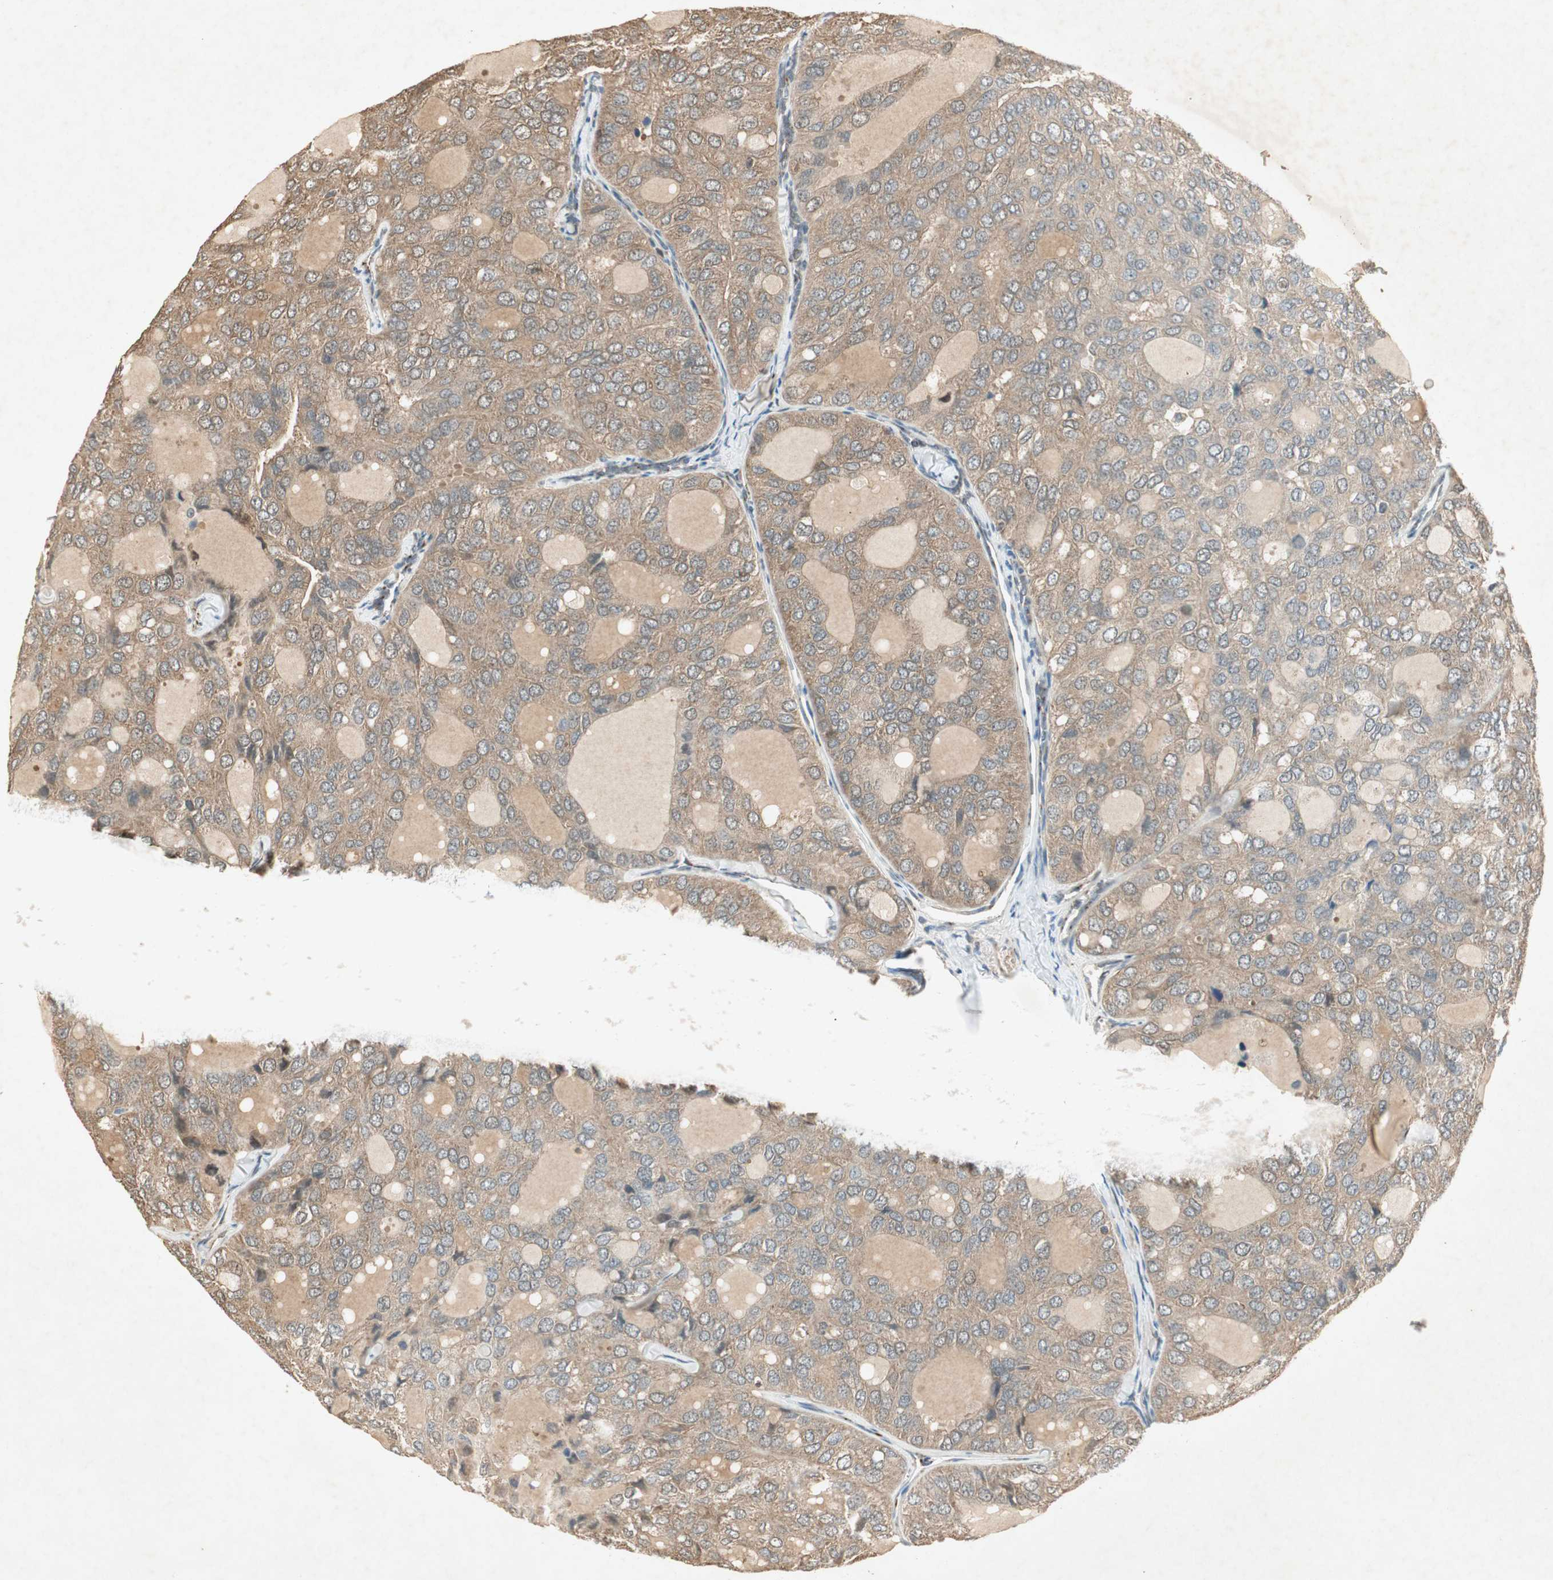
{"staining": {"intensity": "moderate", "quantity": ">75%", "location": "cytoplasmic/membranous"}, "tissue": "thyroid cancer", "cell_type": "Tumor cells", "image_type": "cancer", "snomed": [{"axis": "morphology", "description": "Follicular adenoma carcinoma, NOS"}, {"axis": "topography", "description": "Thyroid gland"}], "caption": "Immunohistochemistry (IHC) (DAB (3,3'-diaminobenzidine)) staining of human thyroid cancer displays moderate cytoplasmic/membranous protein staining in about >75% of tumor cells. (brown staining indicates protein expression, while blue staining denotes nuclei).", "gene": "USP2", "patient": {"sex": "male", "age": 75}}